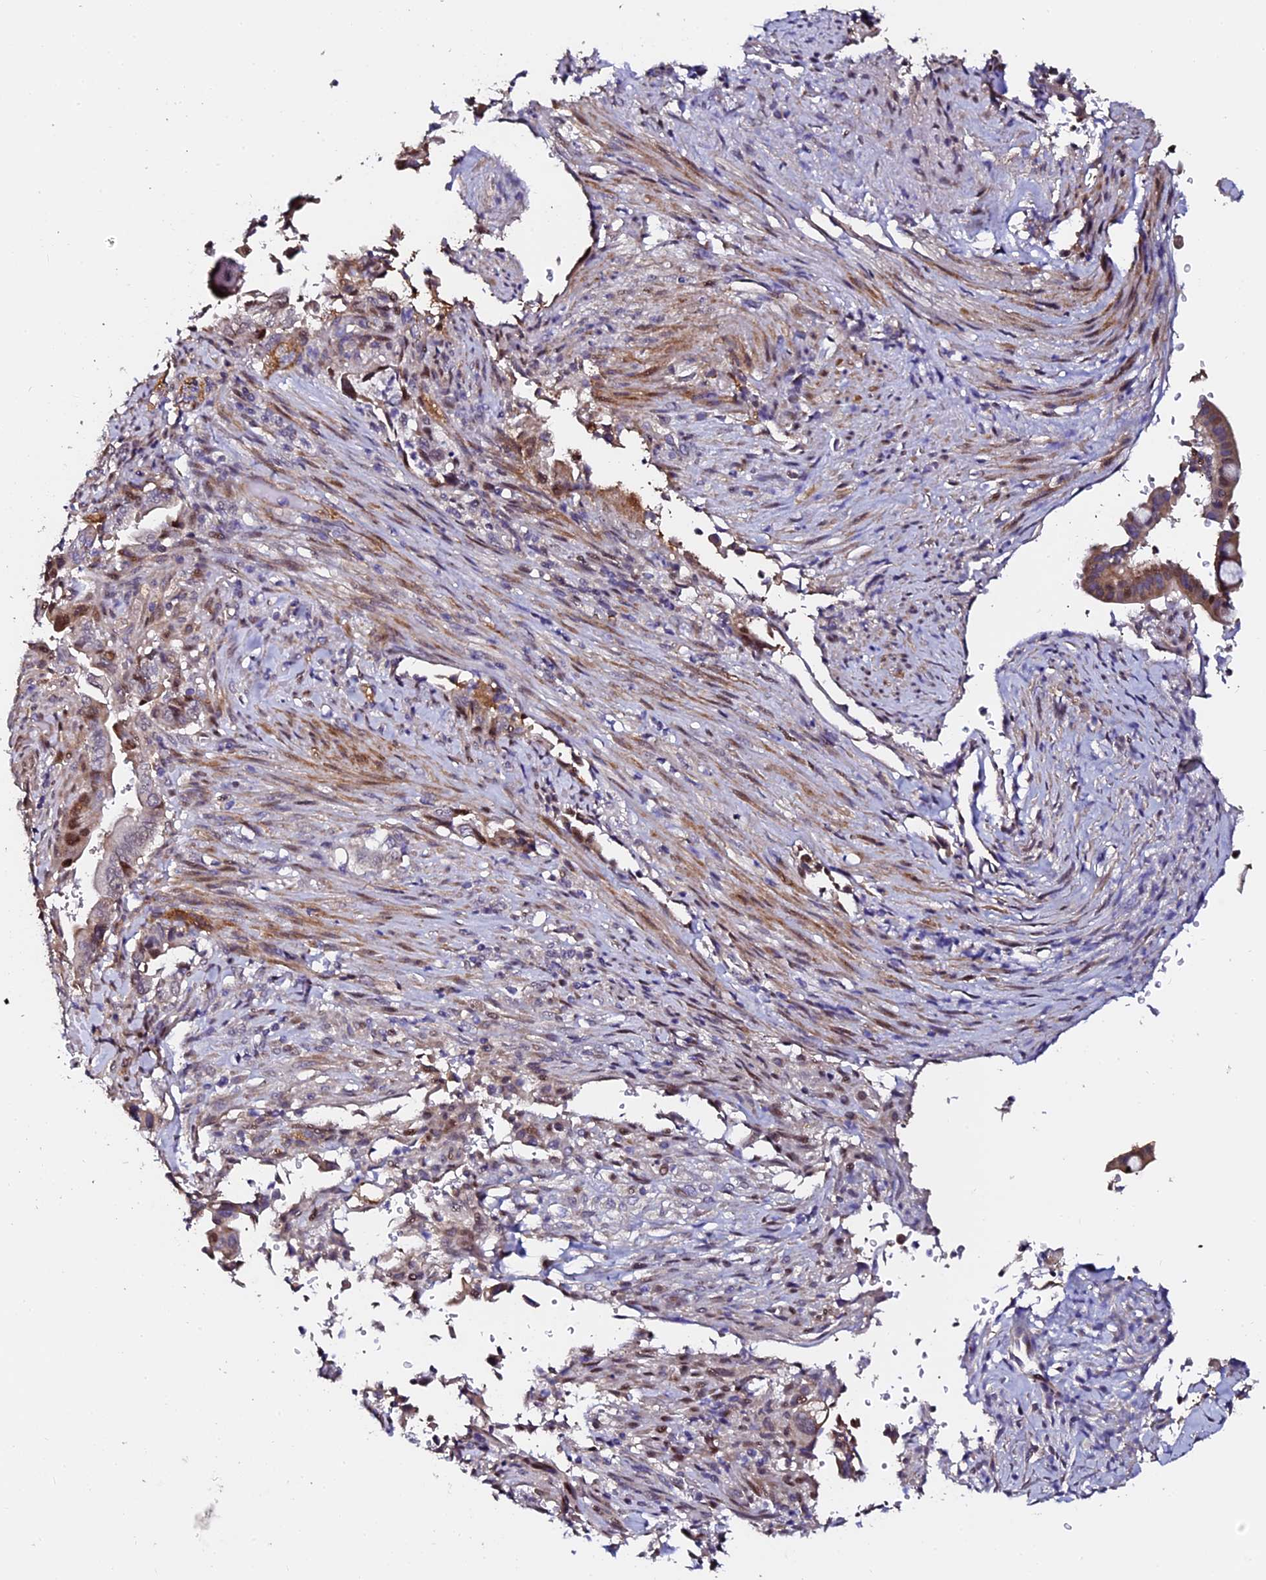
{"staining": {"intensity": "moderate", "quantity": "25%-75%", "location": "cytoplasmic/membranous,nuclear"}, "tissue": "pancreatic cancer", "cell_type": "Tumor cells", "image_type": "cancer", "snomed": [{"axis": "morphology", "description": "Adenocarcinoma, NOS"}, {"axis": "topography", "description": "Pancreas"}], "caption": "Tumor cells display medium levels of moderate cytoplasmic/membranous and nuclear expression in about 25%-75% of cells in pancreatic cancer (adenocarcinoma).", "gene": "GPN3", "patient": {"sex": "male", "age": 70}}